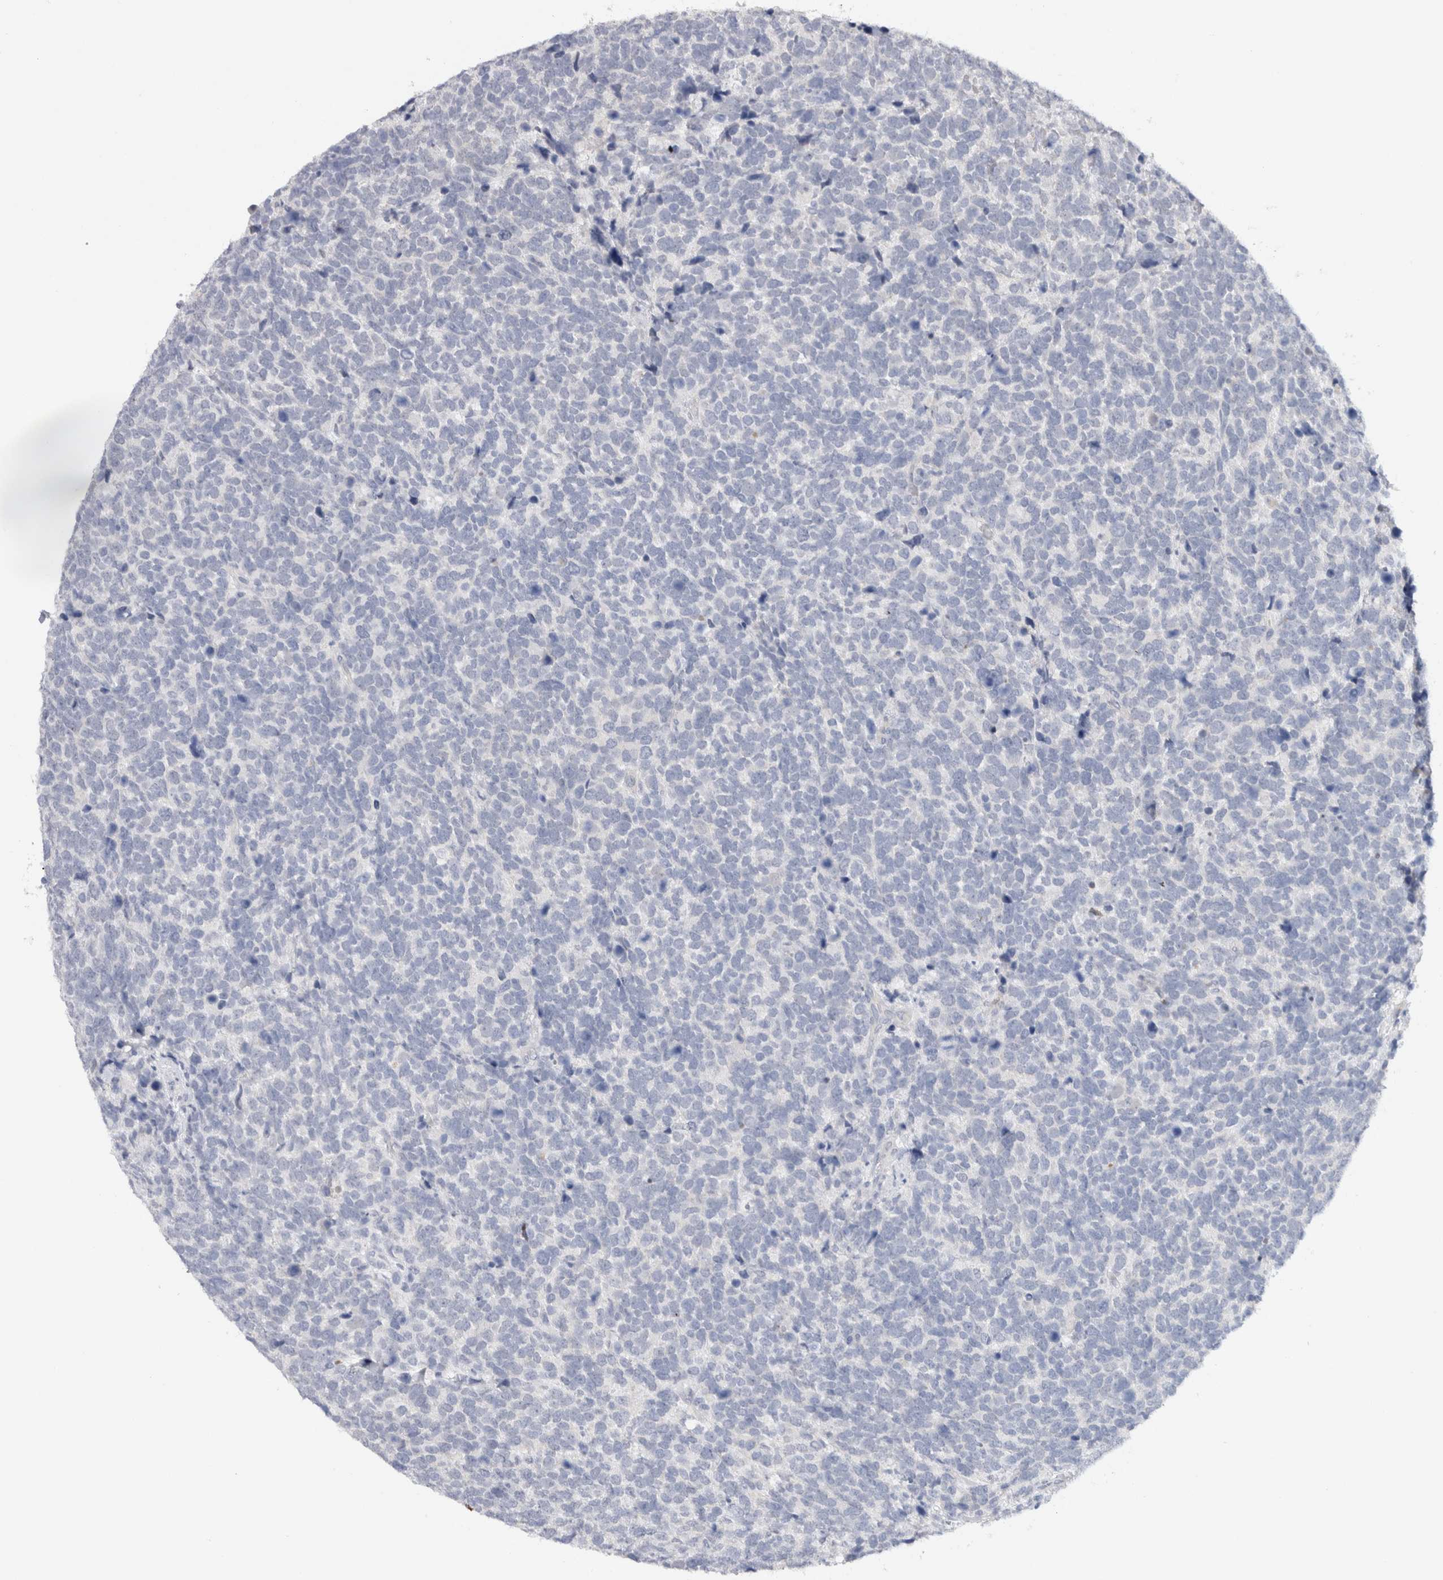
{"staining": {"intensity": "negative", "quantity": "none", "location": "none"}, "tissue": "urothelial cancer", "cell_type": "Tumor cells", "image_type": "cancer", "snomed": [{"axis": "morphology", "description": "Urothelial carcinoma, High grade"}, {"axis": "topography", "description": "Urinary bladder"}], "caption": "An image of human urothelial cancer is negative for staining in tumor cells.", "gene": "TONSL", "patient": {"sex": "female", "age": 82}}